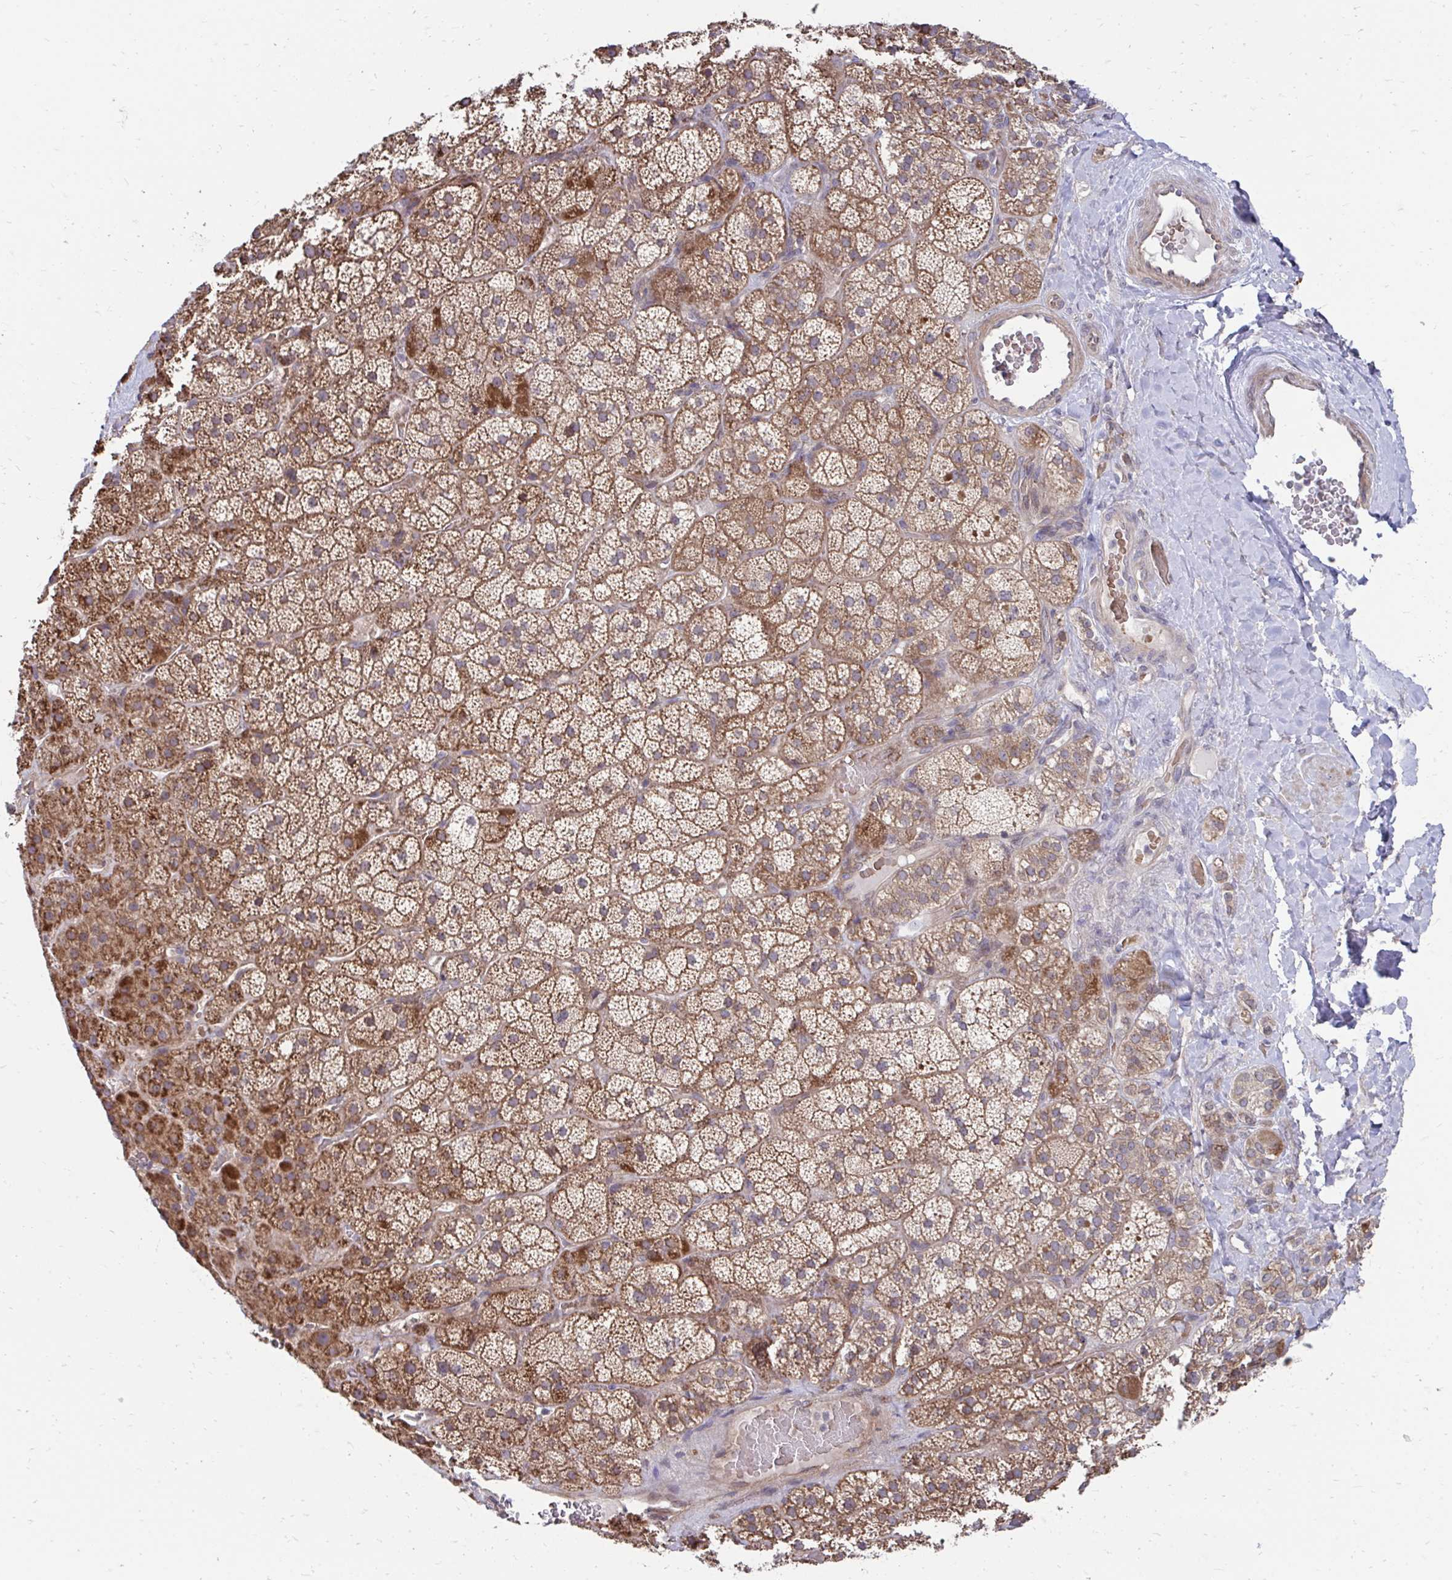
{"staining": {"intensity": "moderate", "quantity": ">75%", "location": "cytoplasmic/membranous"}, "tissue": "adrenal gland", "cell_type": "Glandular cells", "image_type": "normal", "snomed": [{"axis": "morphology", "description": "Normal tissue, NOS"}, {"axis": "topography", "description": "Adrenal gland"}], "caption": "Glandular cells reveal medium levels of moderate cytoplasmic/membranous expression in approximately >75% of cells in normal adrenal gland. The staining was performed using DAB to visualize the protein expression in brown, while the nuclei were stained in blue with hematoxylin (Magnification: 20x).", "gene": "ITPR2", "patient": {"sex": "male", "age": 57}}